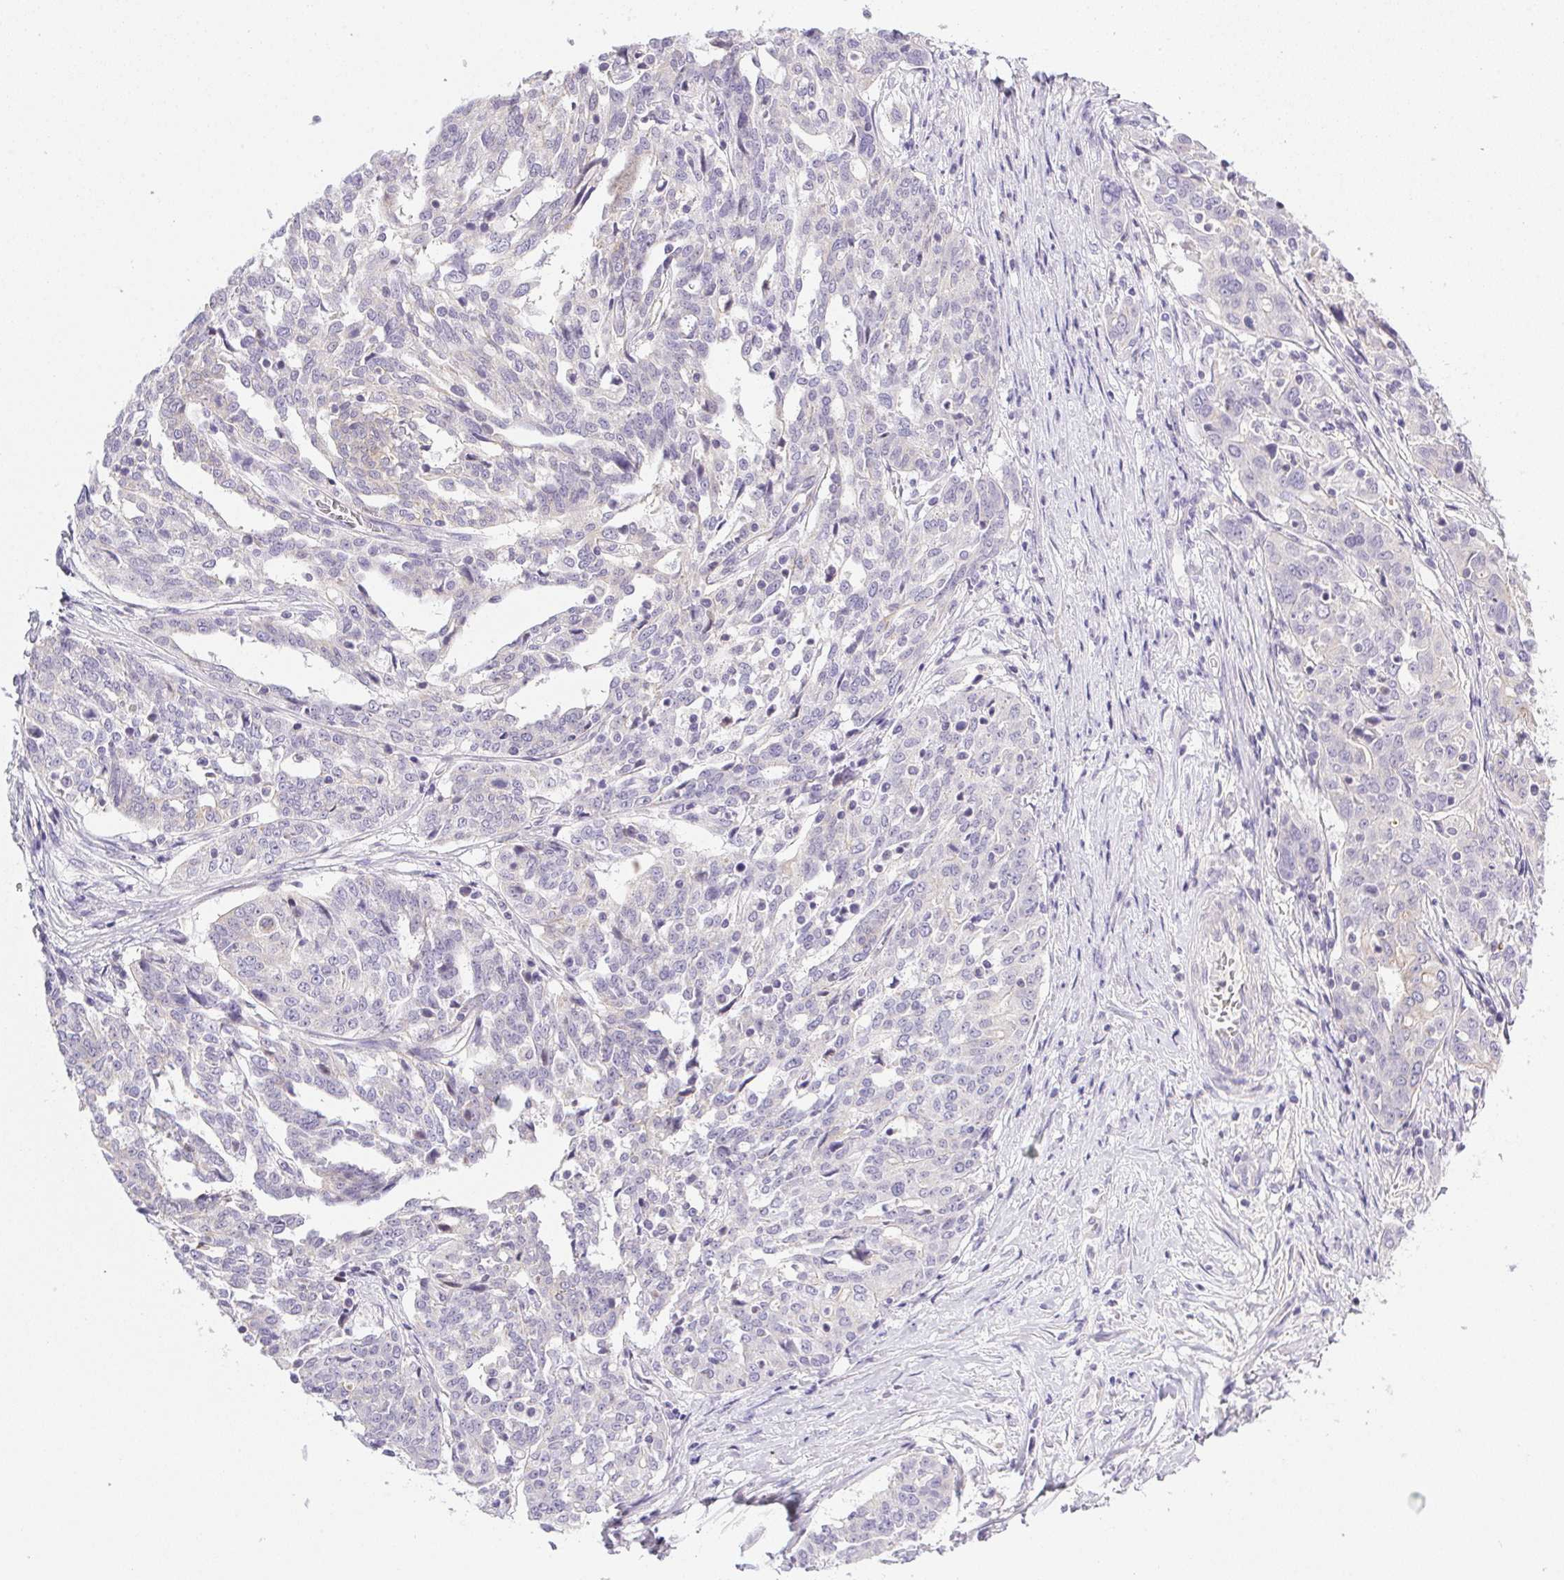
{"staining": {"intensity": "negative", "quantity": "none", "location": "none"}, "tissue": "ovarian cancer", "cell_type": "Tumor cells", "image_type": "cancer", "snomed": [{"axis": "morphology", "description": "Cystadenocarcinoma, serous, NOS"}, {"axis": "topography", "description": "Ovary"}], "caption": "The photomicrograph shows no significant staining in tumor cells of ovarian cancer (serous cystadenocarcinoma). (Brightfield microscopy of DAB immunohistochemistry (IHC) at high magnification).", "gene": "SLC17A7", "patient": {"sex": "female", "age": 67}}